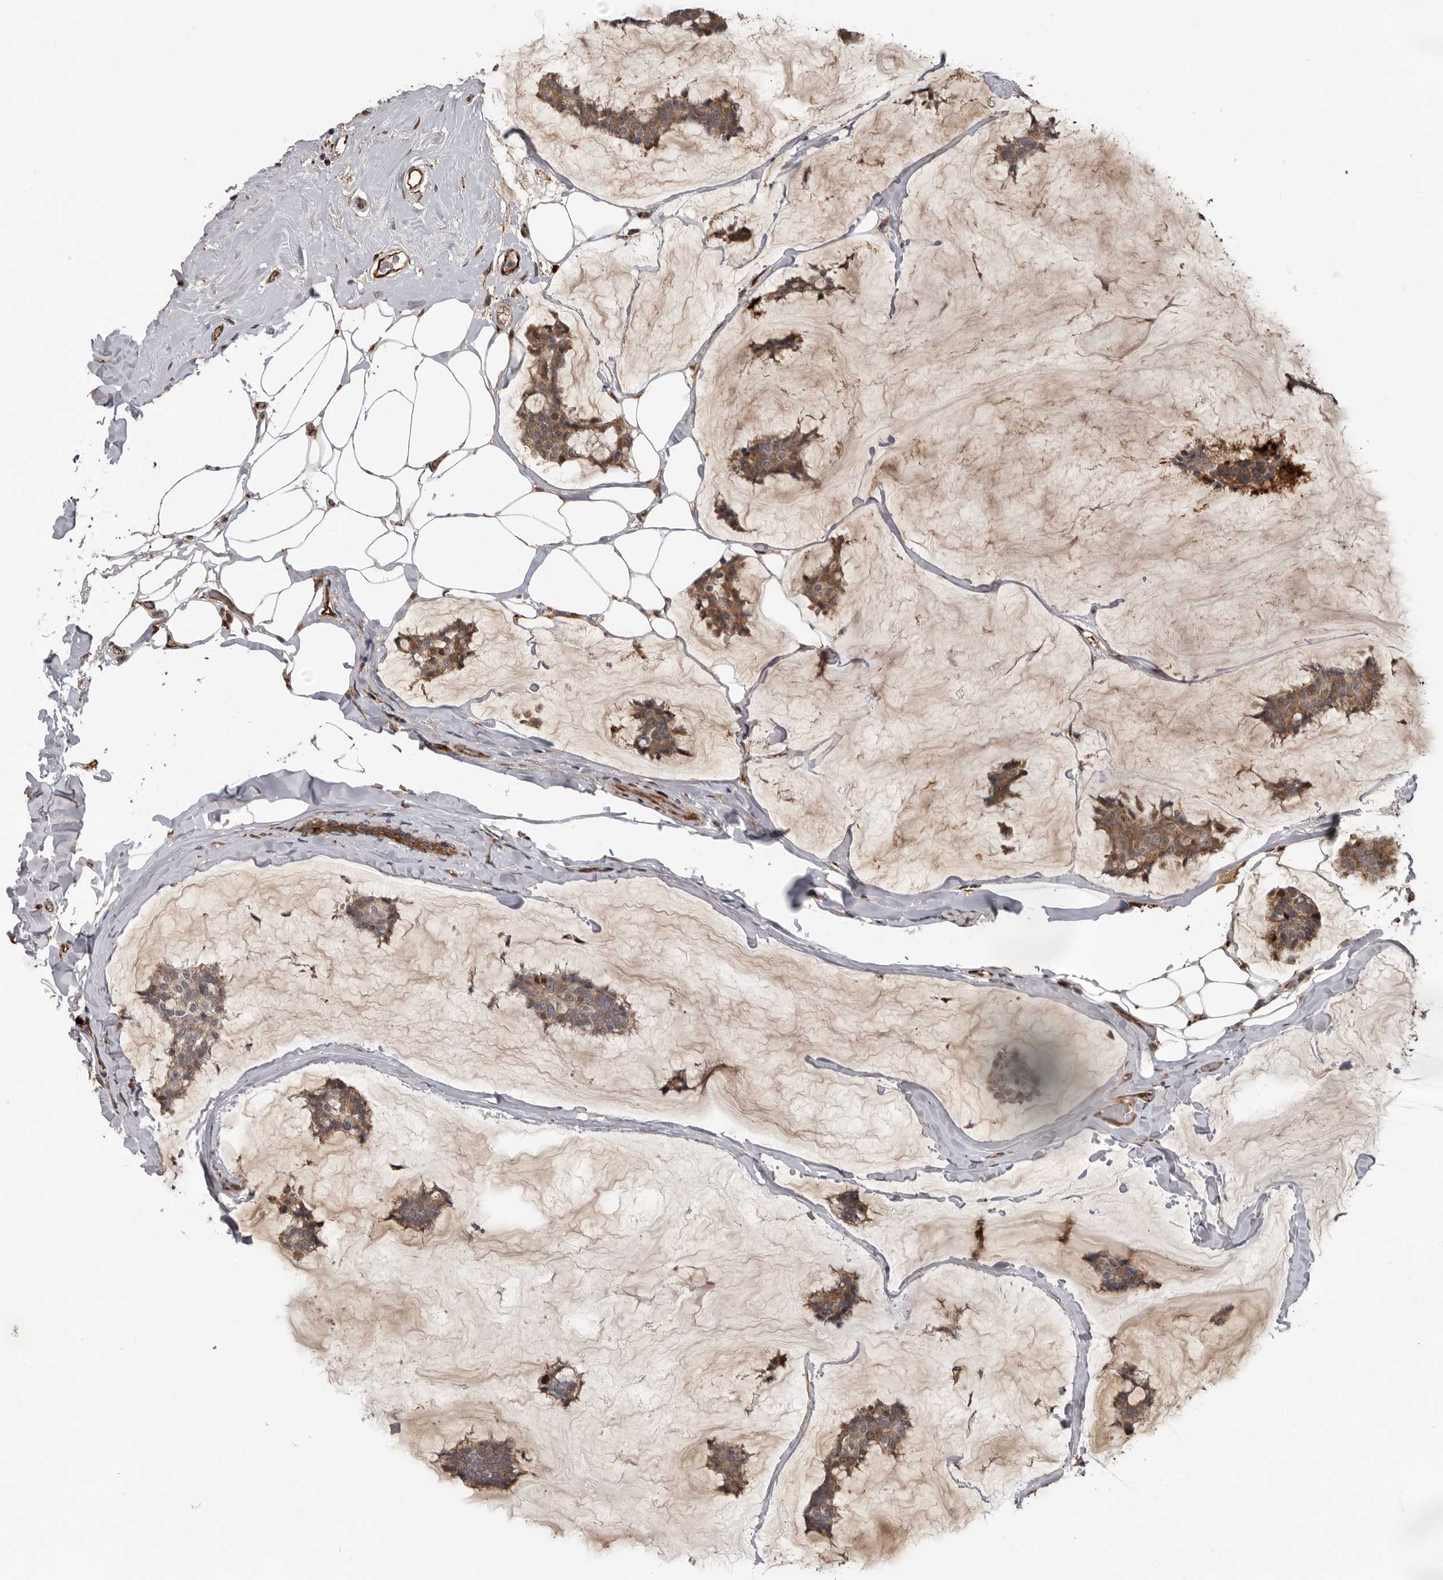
{"staining": {"intensity": "moderate", "quantity": ">75%", "location": "cytoplasmic/membranous"}, "tissue": "breast cancer", "cell_type": "Tumor cells", "image_type": "cancer", "snomed": [{"axis": "morphology", "description": "Duct carcinoma"}, {"axis": "topography", "description": "Breast"}], "caption": "Breast cancer (invasive ductal carcinoma) was stained to show a protein in brown. There is medium levels of moderate cytoplasmic/membranous staining in approximately >75% of tumor cells.", "gene": "MTF1", "patient": {"sex": "female", "age": 93}}